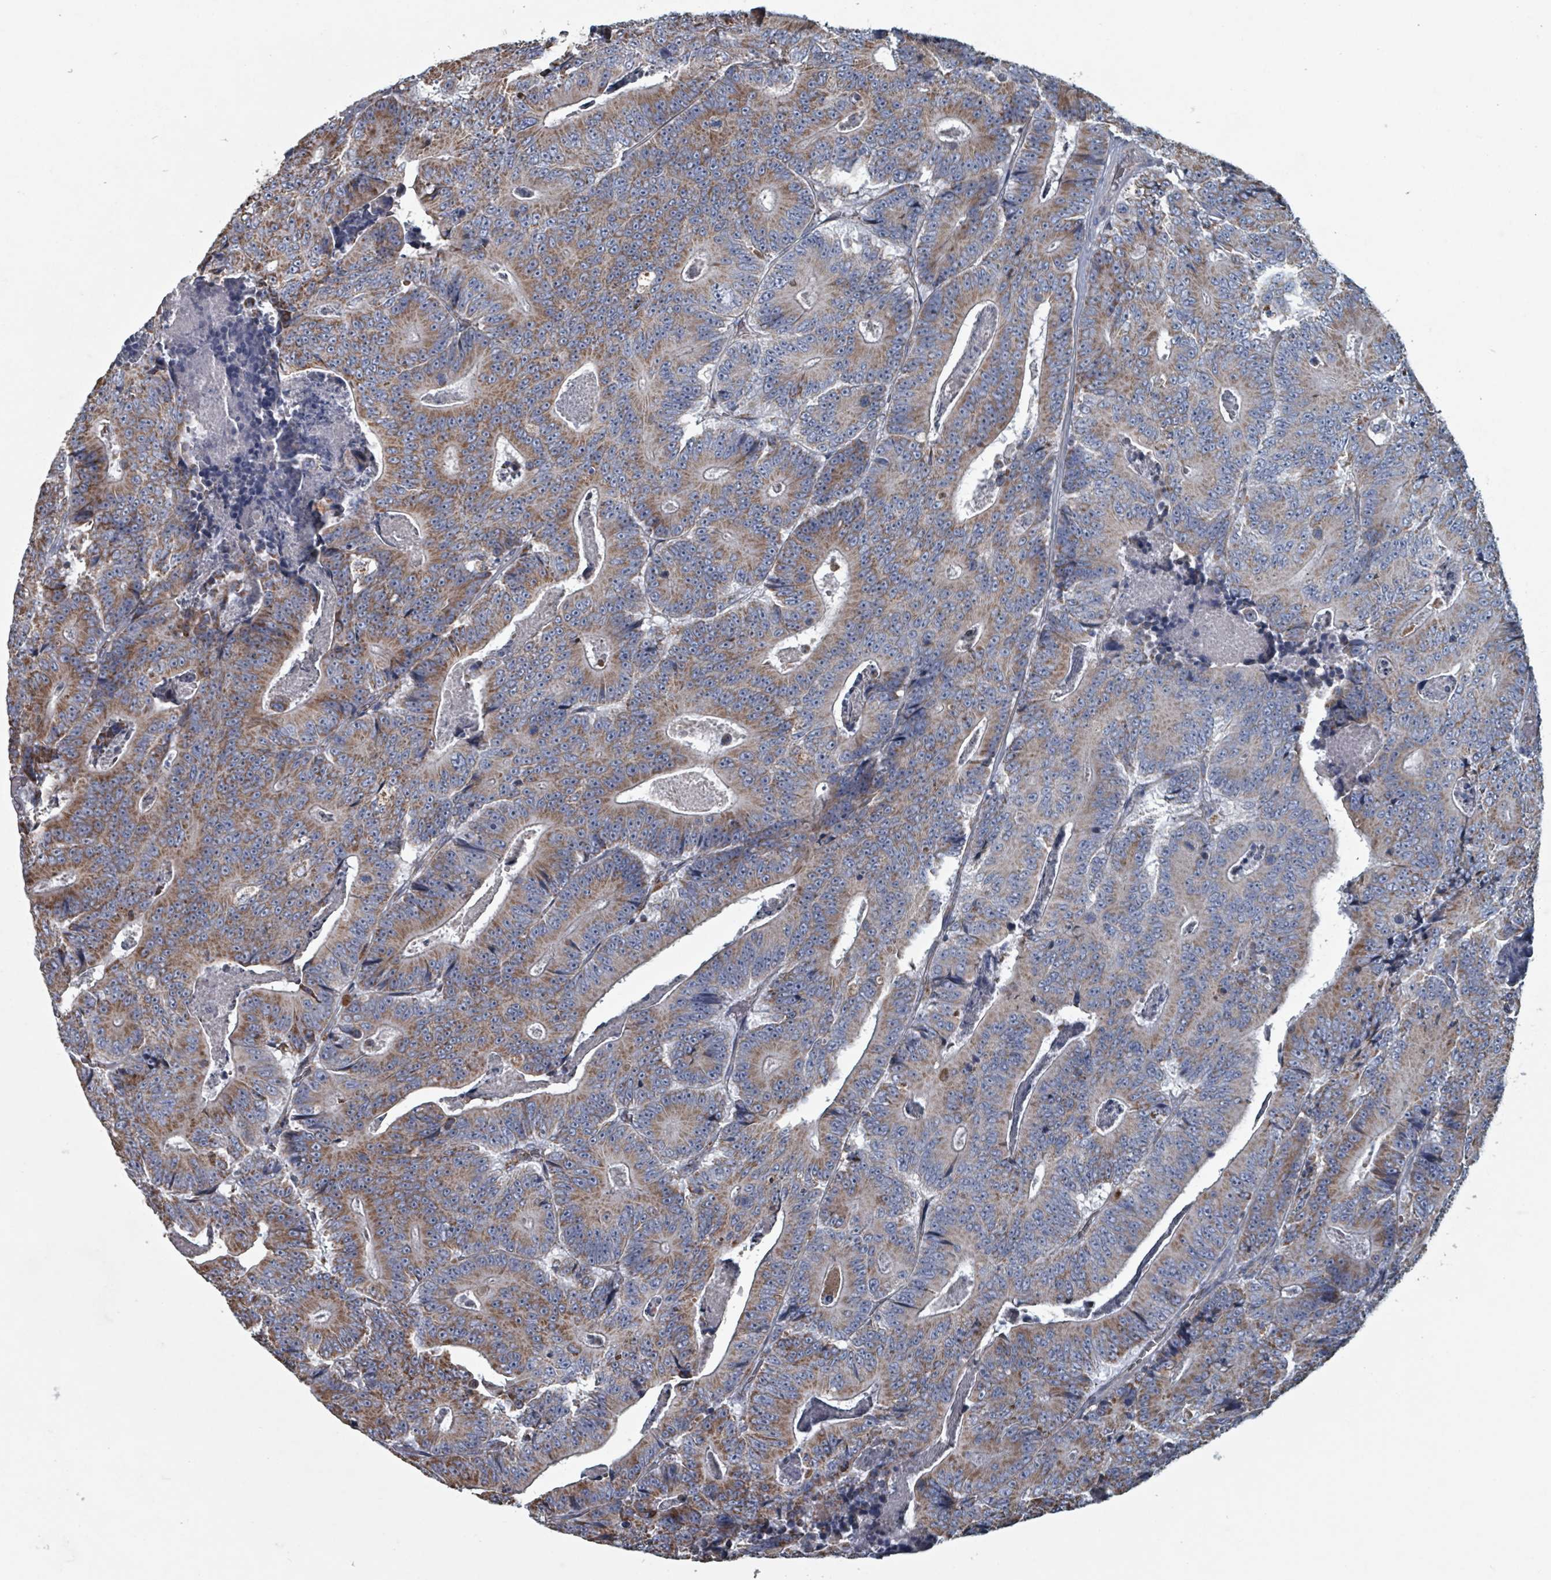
{"staining": {"intensity": "moderate", "quantity": ">75%", "location": "cytoplasmic/membranous"}, "tissue": "colorectal cancer", "cell_type": "Tumor cells", "image_type": "cancer", "snomed": [{"axis": "morphology", "description": "Adenocarcinoma, NOS"}, {"axis": "topography", "description": "Colon"}], "caption": "Immunohistochemical staining of human colorectal cancer displays medium levels of moderate cytoplasmic/membranous protein staining in approximately >75% of tumor cells.", "gene": "ABHD18", "patient": {"sex": "male", "age": 83}}